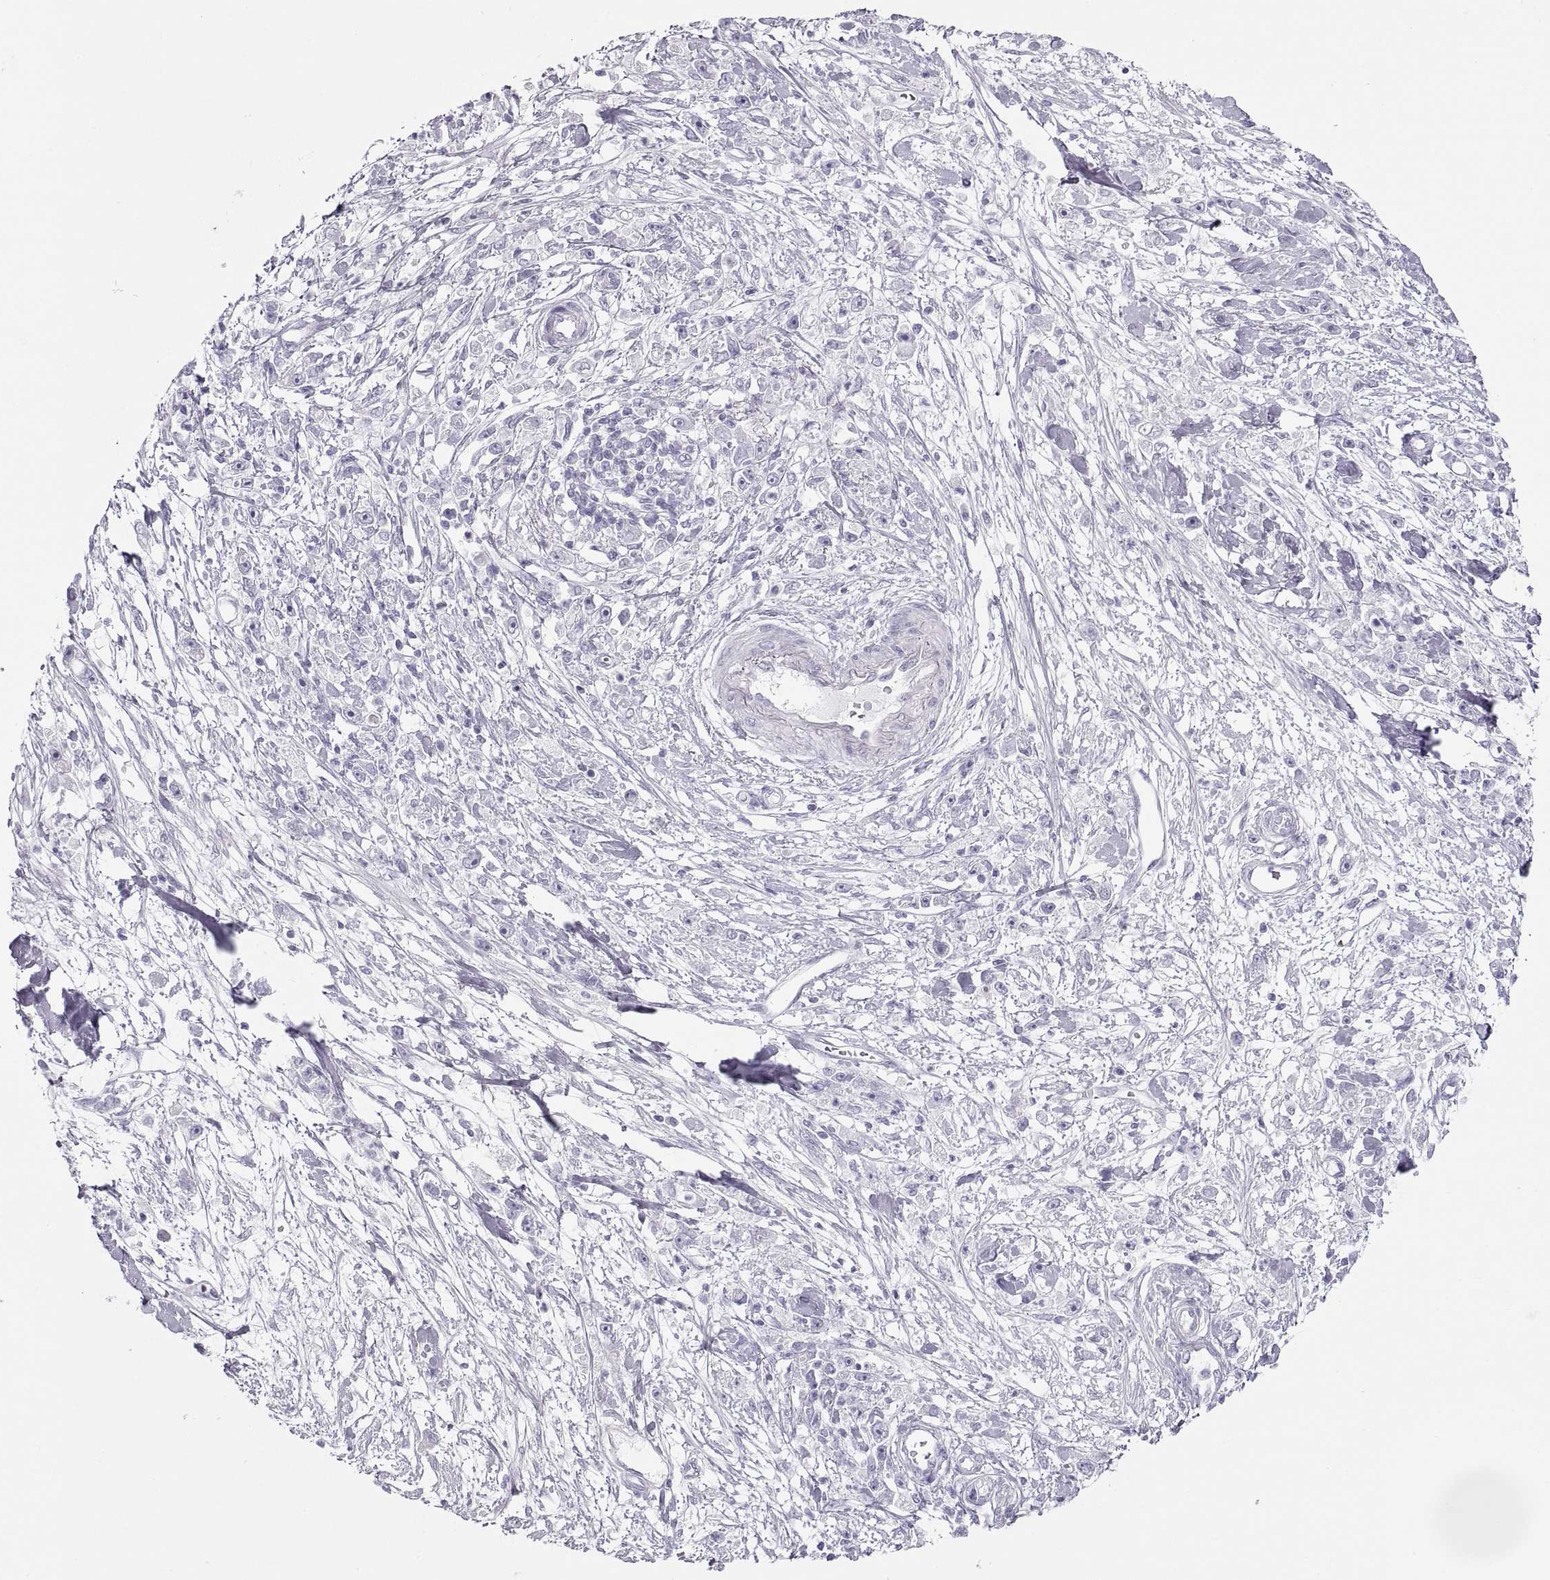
{"staining": {"intensity": "negative", "quantity": "none", "location": "none"}, "tissue": "stomach cancer", "cell_type": "Tumor cells", "image_type": "cancer", "snomed": [{"axis": "morphology", "description": "Adenocarcinoma, NOS"}, {"axis": "topography", "description": "Stomach"}], "caption": "DAB immunohistochemical staining of human stomach cancer reveals no significant staining in tumor cells.", "gene": "SEMG1", "patient": {"sex": "female", "age": 59}}